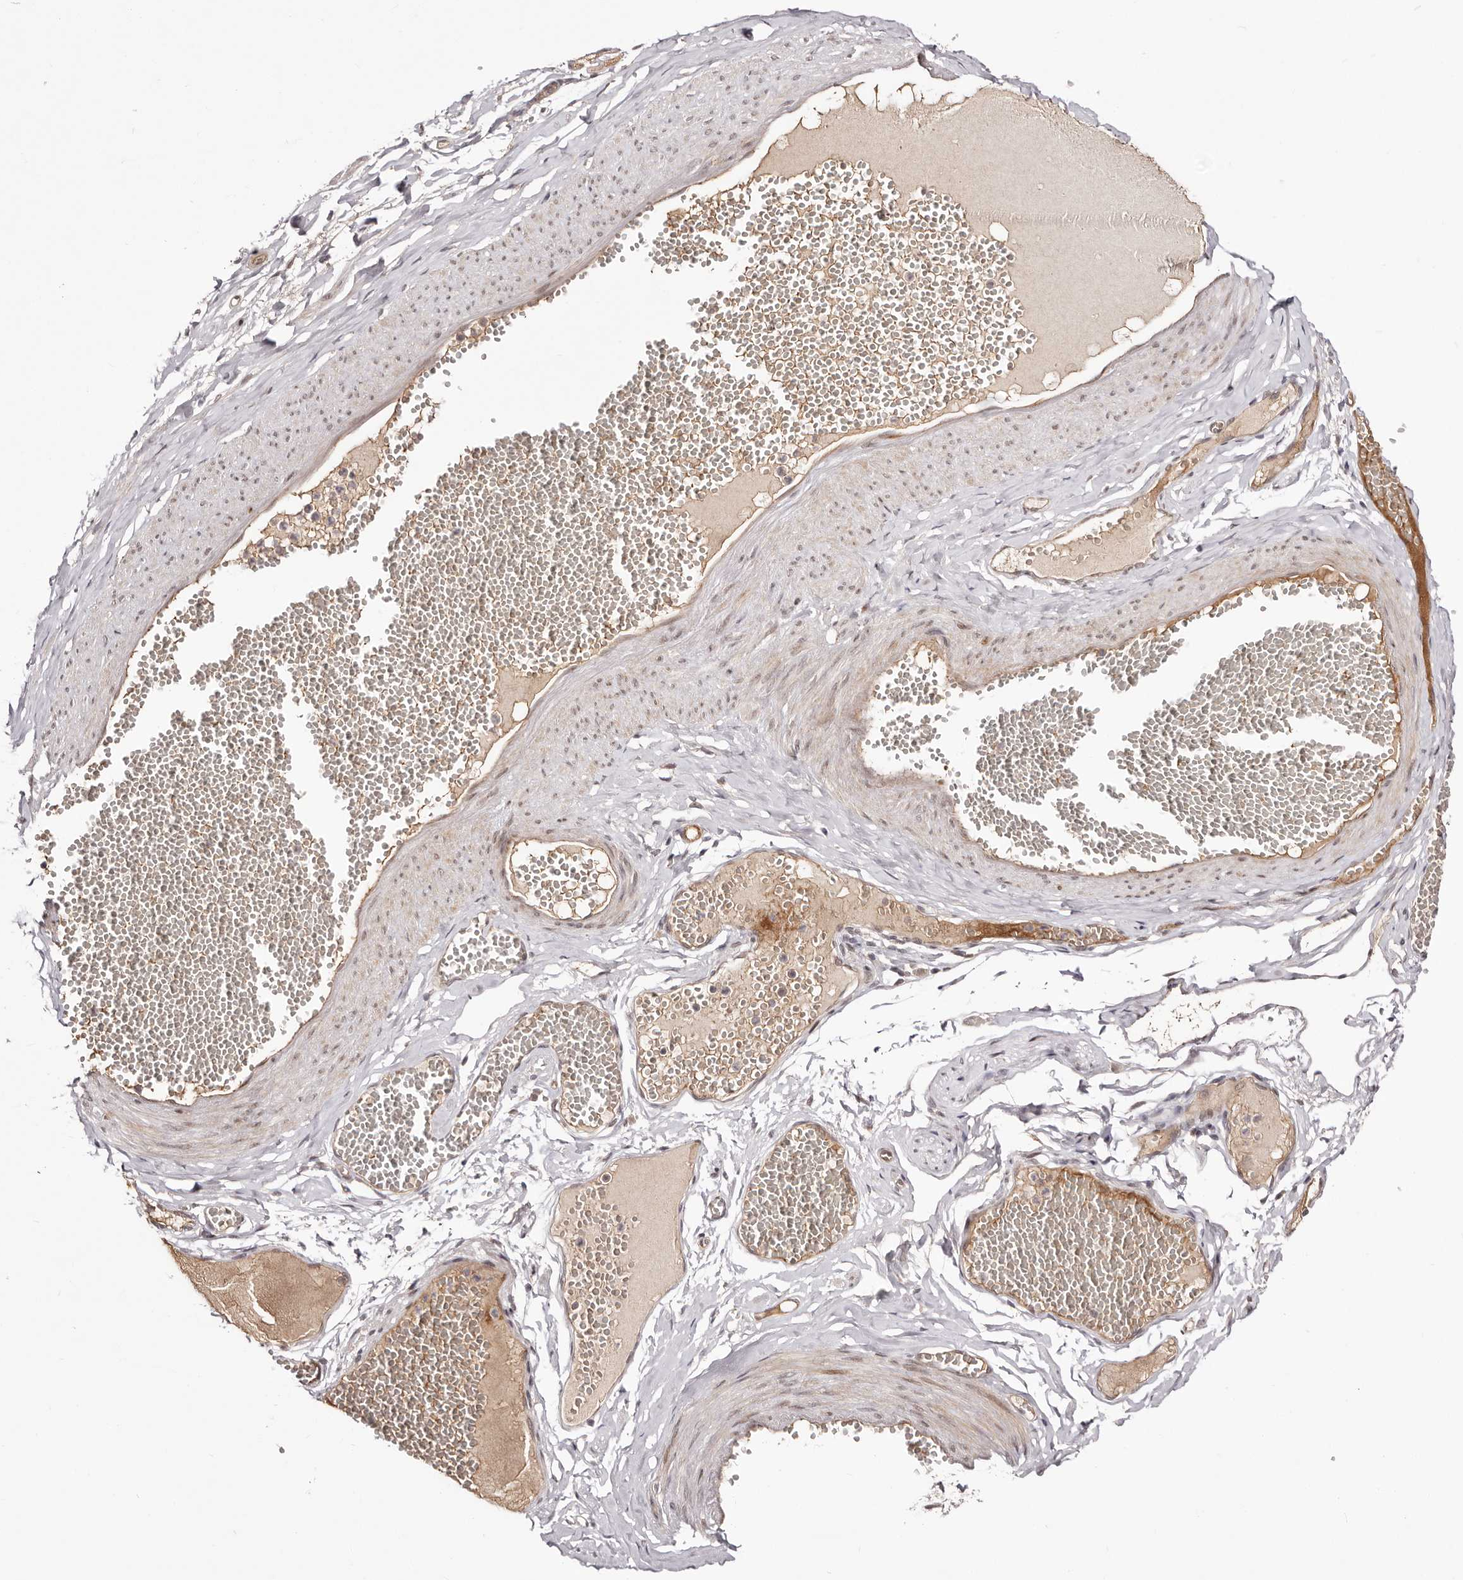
{"staining": {"intensity": "moderate", "quantity": ">75%", "location": "cytoplasmic/membranous"}, "tissue": "adipose tissue", "cell_type": "Adipocytes", "image_type": "normal", "snomed": [{"axis": "morphology", "description": "Normal tissue, NOS"}, {"axis": "topography", "description": "Smooth muscle"}, {"axis": "topography", "description": "Peripheral nerve tissue"}], "caption": "Protein staining shows moderate cytoplasmic/membranous staining in approximately >75% of adipocytes in benign adipose tissue. The staining was performed using DAB, with brown indicating positive protein expression. Nuclei are stained blue with hematoxylin.", "gene": "EGR3", "patient": {"sex": "female", "age": 39}}